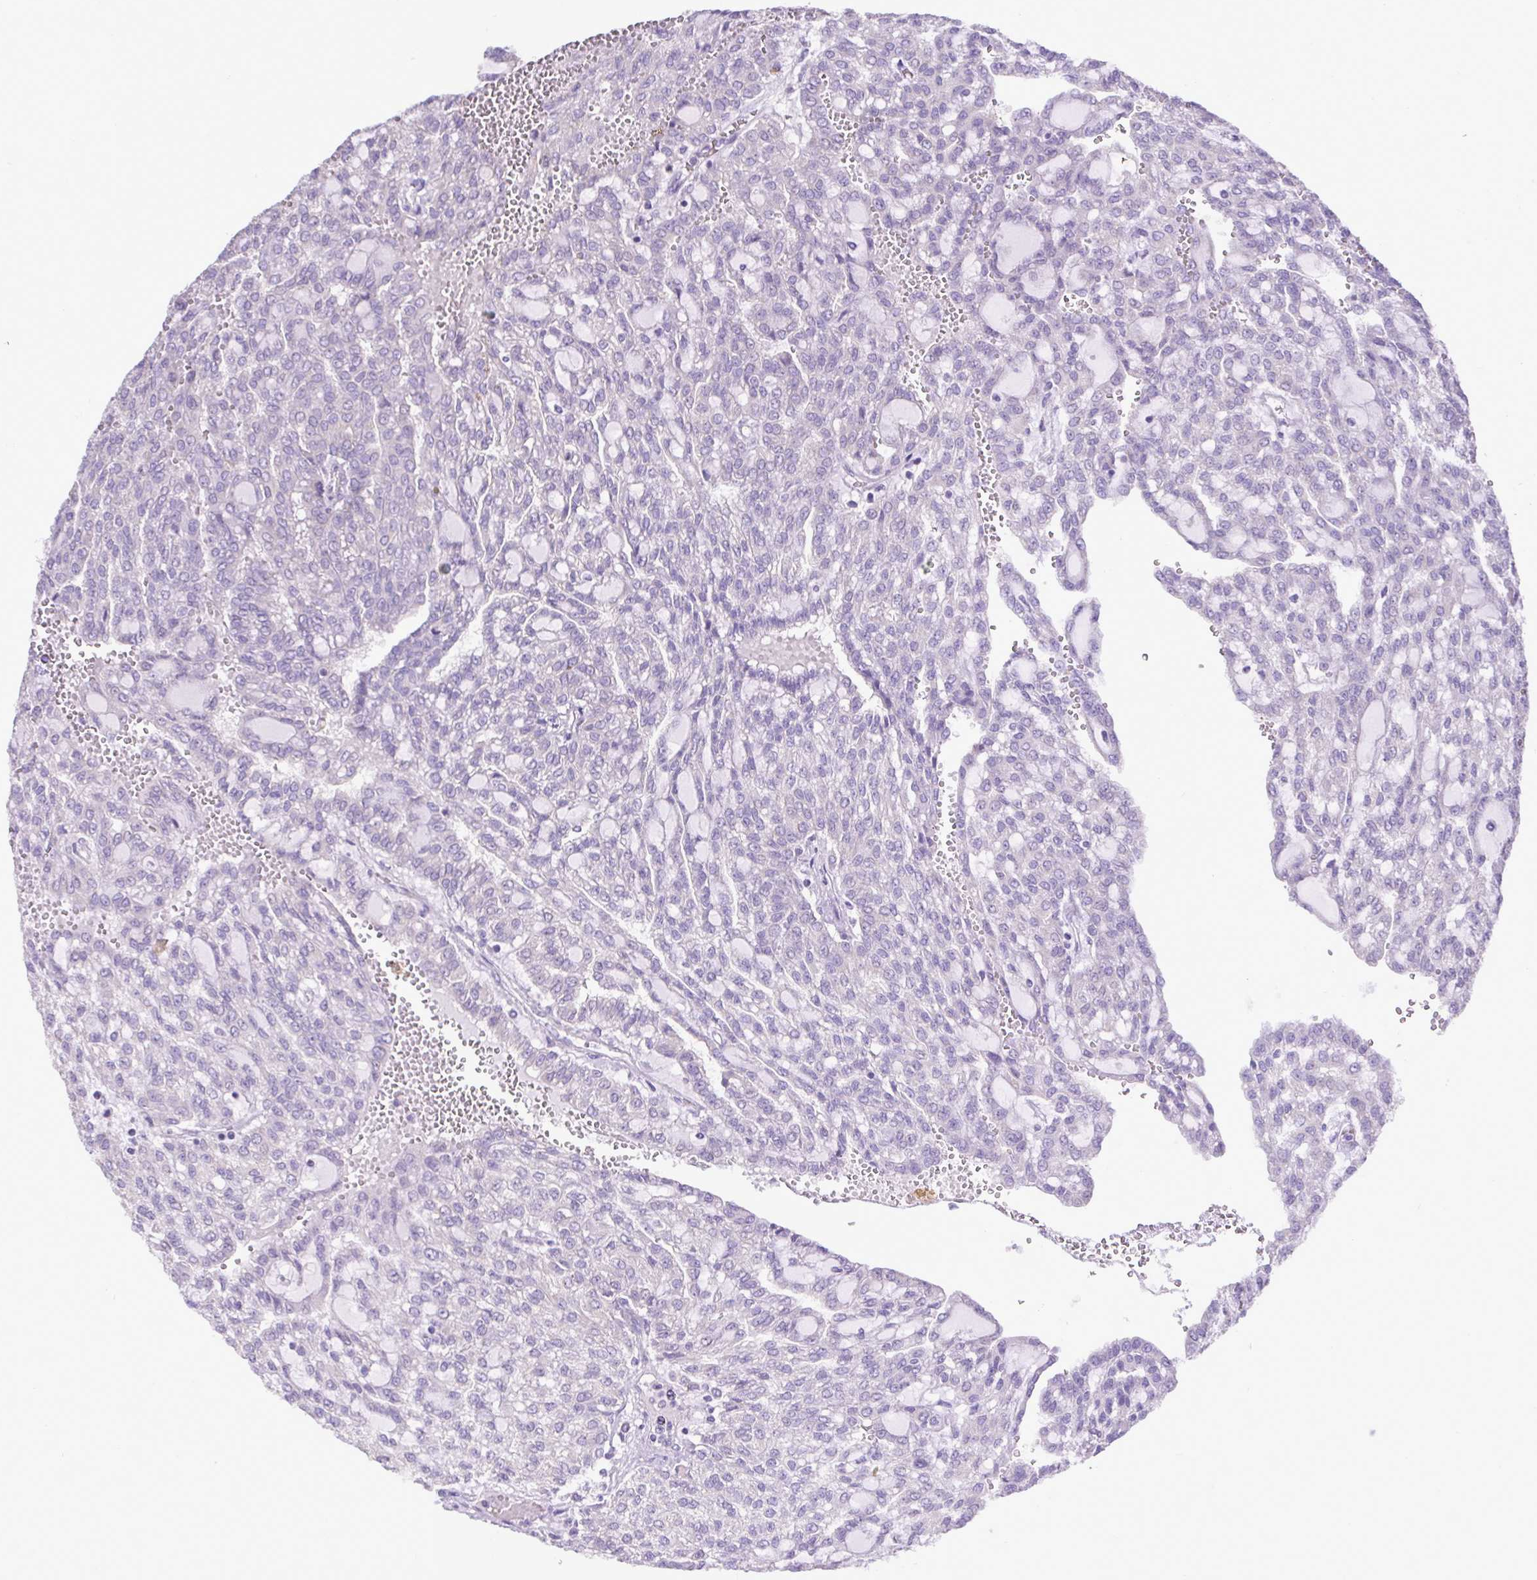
{"staining": {"intensity": "negative", "quantity": "none", "location": "none"}, "tissue": "renal cancer", "cell_type": "Tumor cells", "image_type": "cancer", "snomed": [{"axis": "morphology", "description": "Adenocarcinoma, NOS"}, {"axis": "topography", "description": "Kidney"}], "caption": "Renal cancer (adenocarcinoma) was stained to show a protein in brown. There is no significant staining in tumor cells.", "gene": "PLA2G4E", "patient": {"sex": "male", "age": 63}}